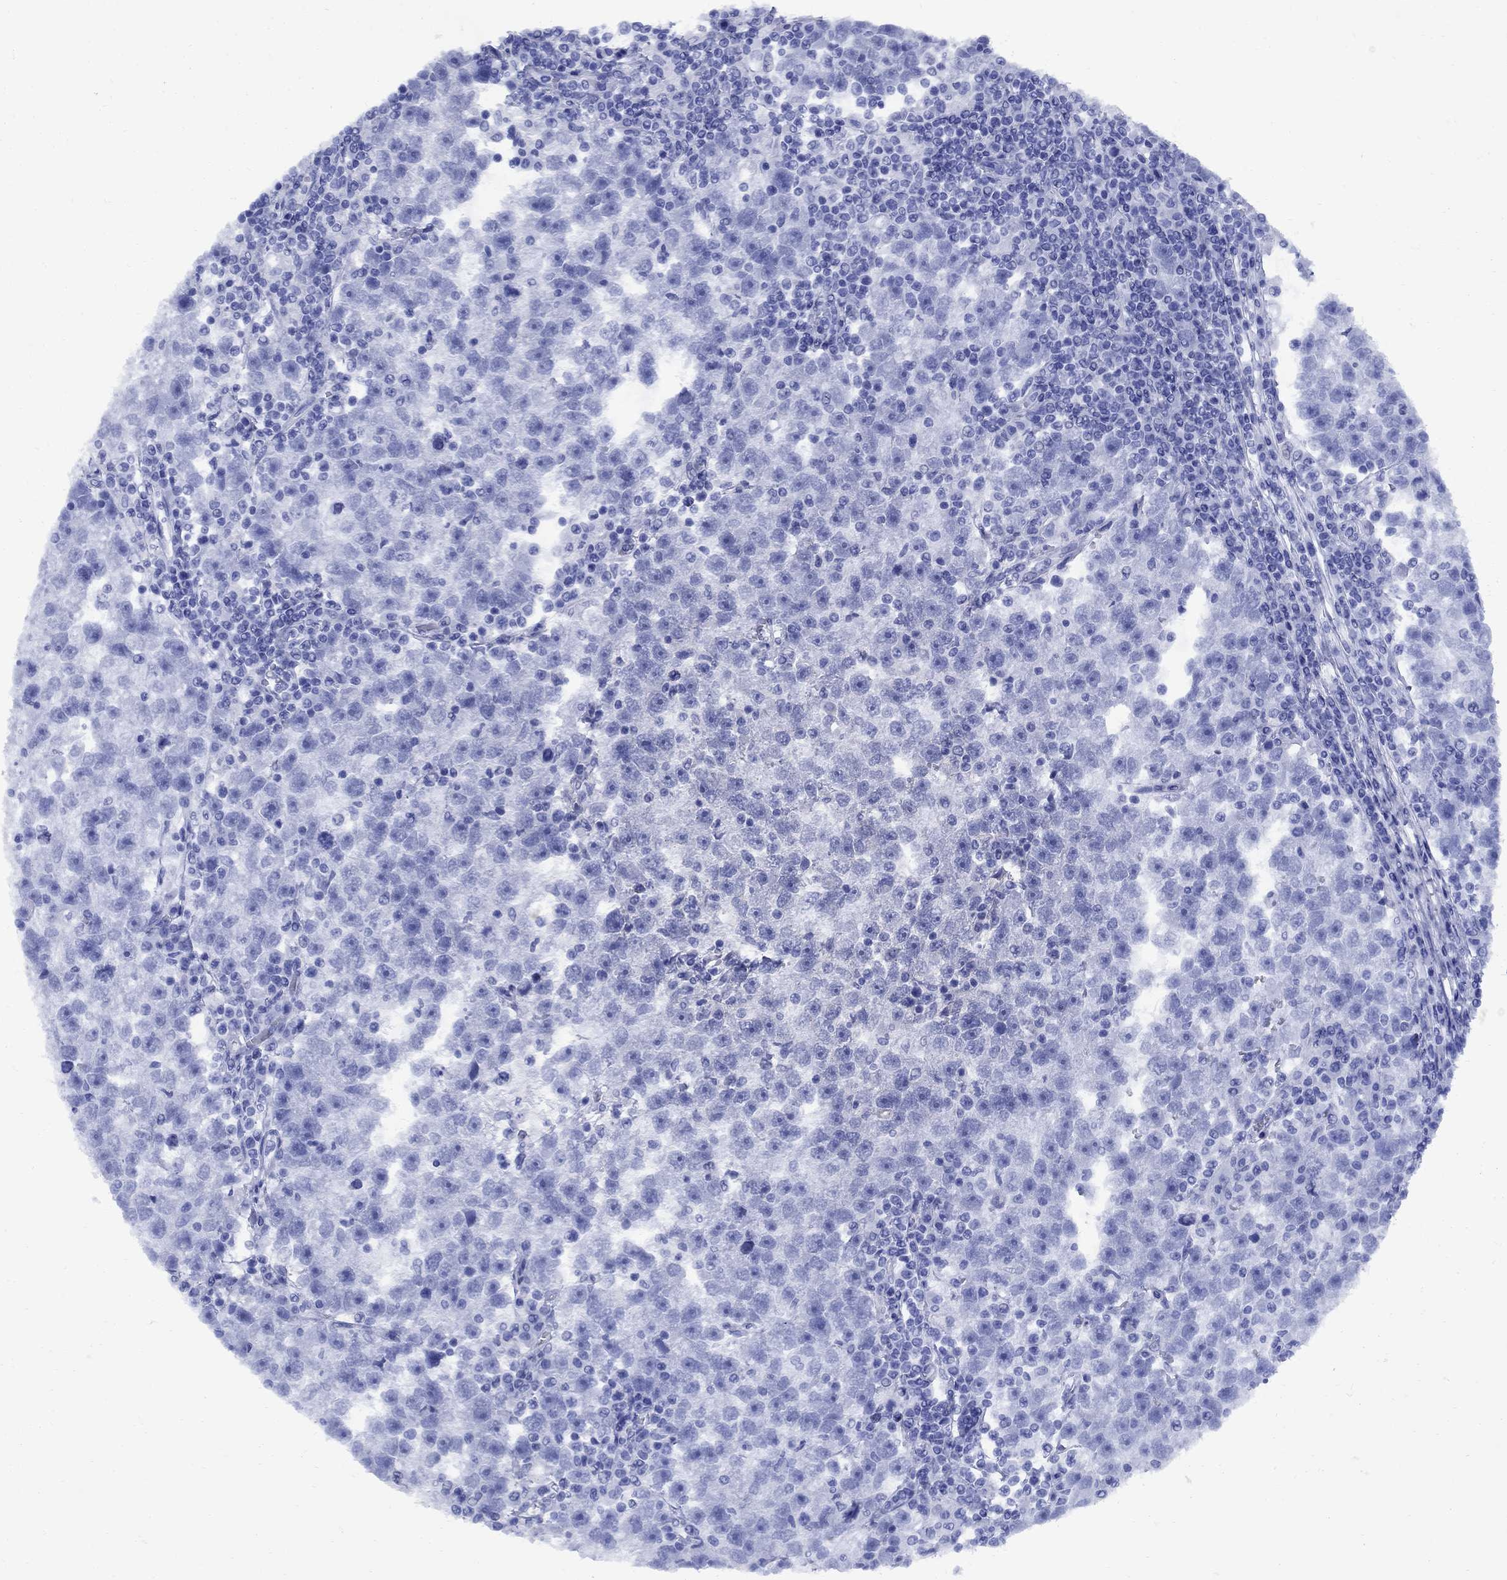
{"staining": {"intensity": "negative", "quantity": "none", "location": "none"}, "tissue": "testis cancer", "cell_type": "Tumor cells", "image_type": "cancer", "snomed": [{"axis": "morphology", "description": "Seminoma, NOS"}, {"axis": "topography", "description": "Testis"}], "caption": "Immunohistochemistry image of testis cancer stained for a protein (brown), which demonstrates no expression in tumor cells.", "gene": "SMCP", "patient": {"sex": "male", "age": 47}}